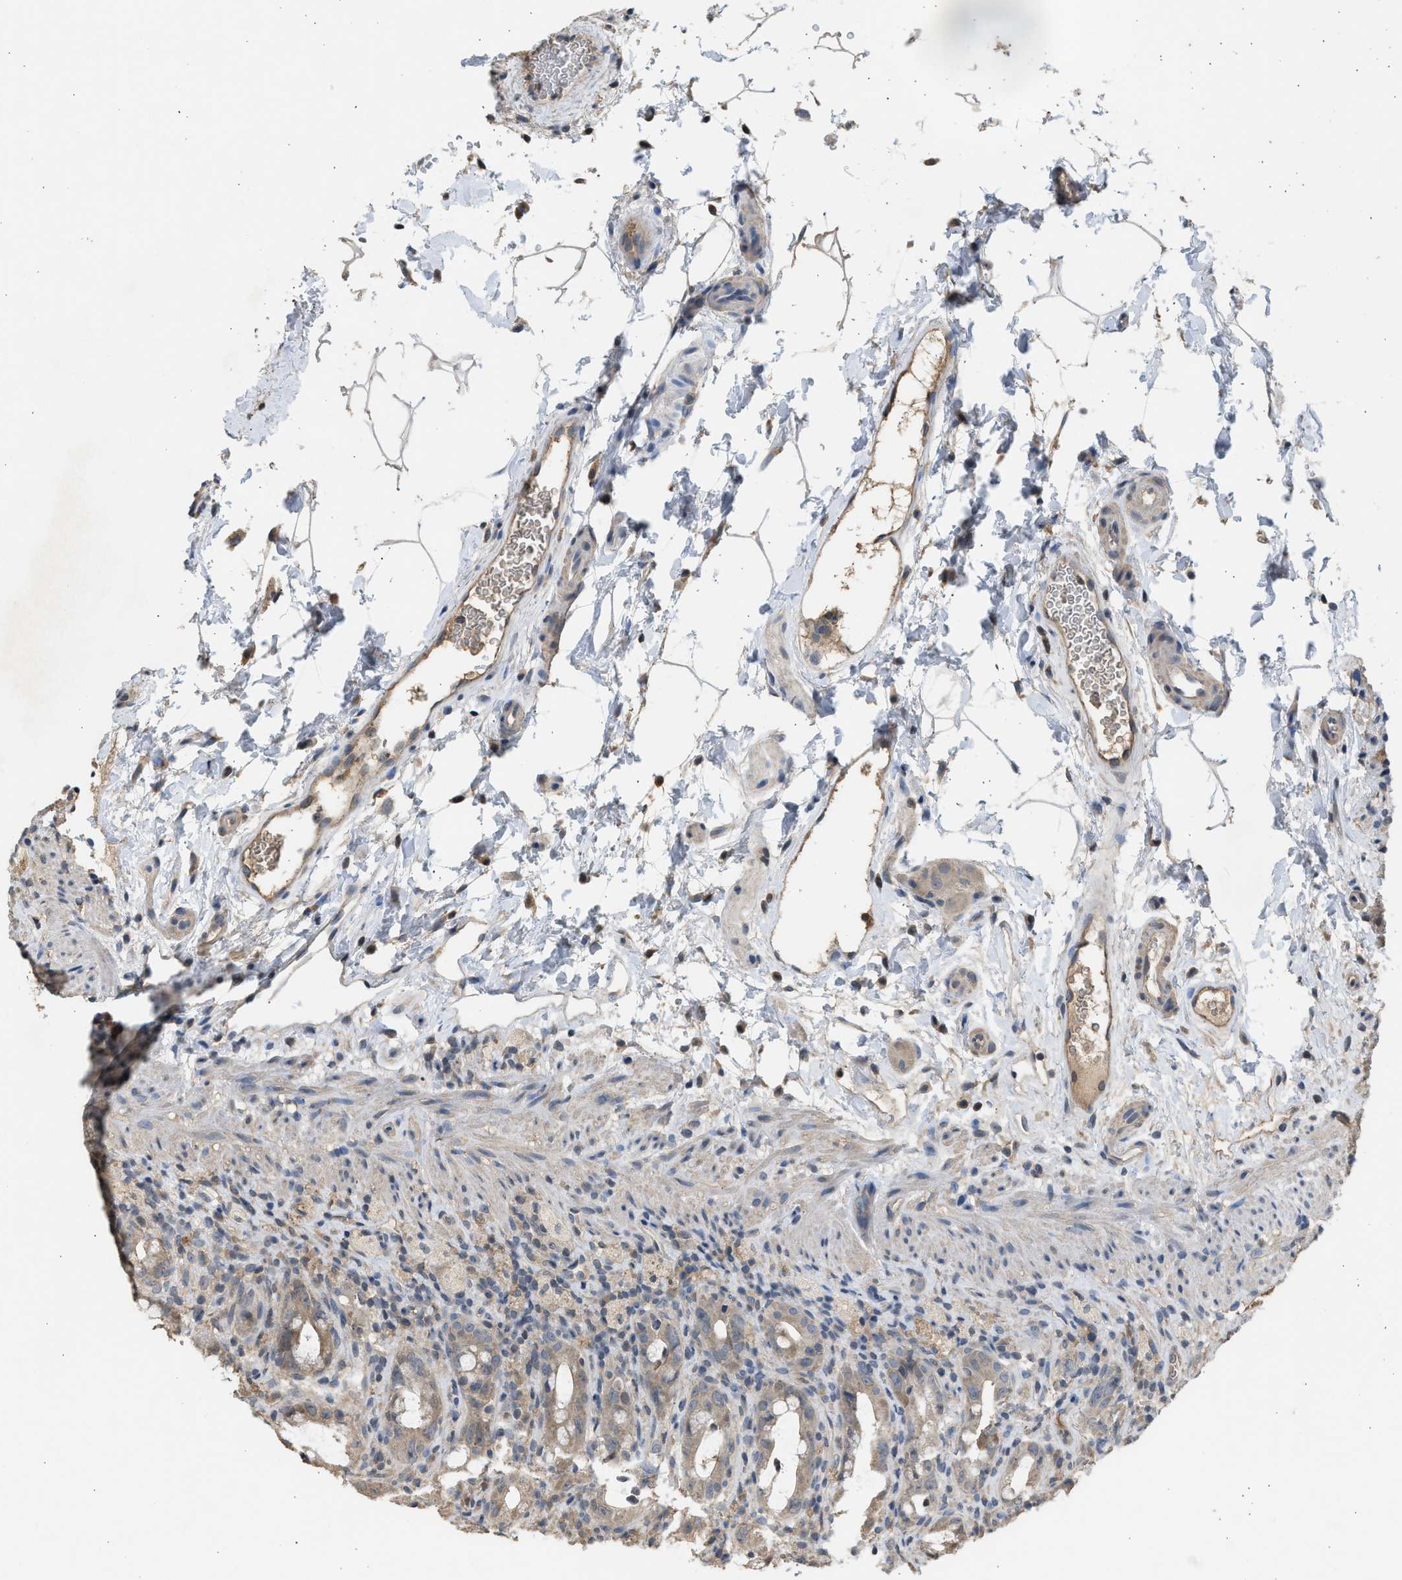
{"staining": {"intensity": "moderate", "quantity": "25%-75%", "location": "cytoplasmic/membranous"}, "tissue": "rectum", "cell_type": "Glandular cells", "image_type": "normal", "snomed": [{"axis": "morphology", "description": "Normal tissue, NOS"}, {"axis": "topography", "description": "Rectum"}], "caption": "Rectum was stained to show a protein in brown. There is medium levels of moderate cytoplasmic/membranous positivity in approximately 25%-75% of glandular cells. Immunohistochemistry (ihc) stains the protein of interest in brown and the nuclei are stained blue.", "gene": "SULT2A1", "patient": {"sex": "male", "age": 44}}